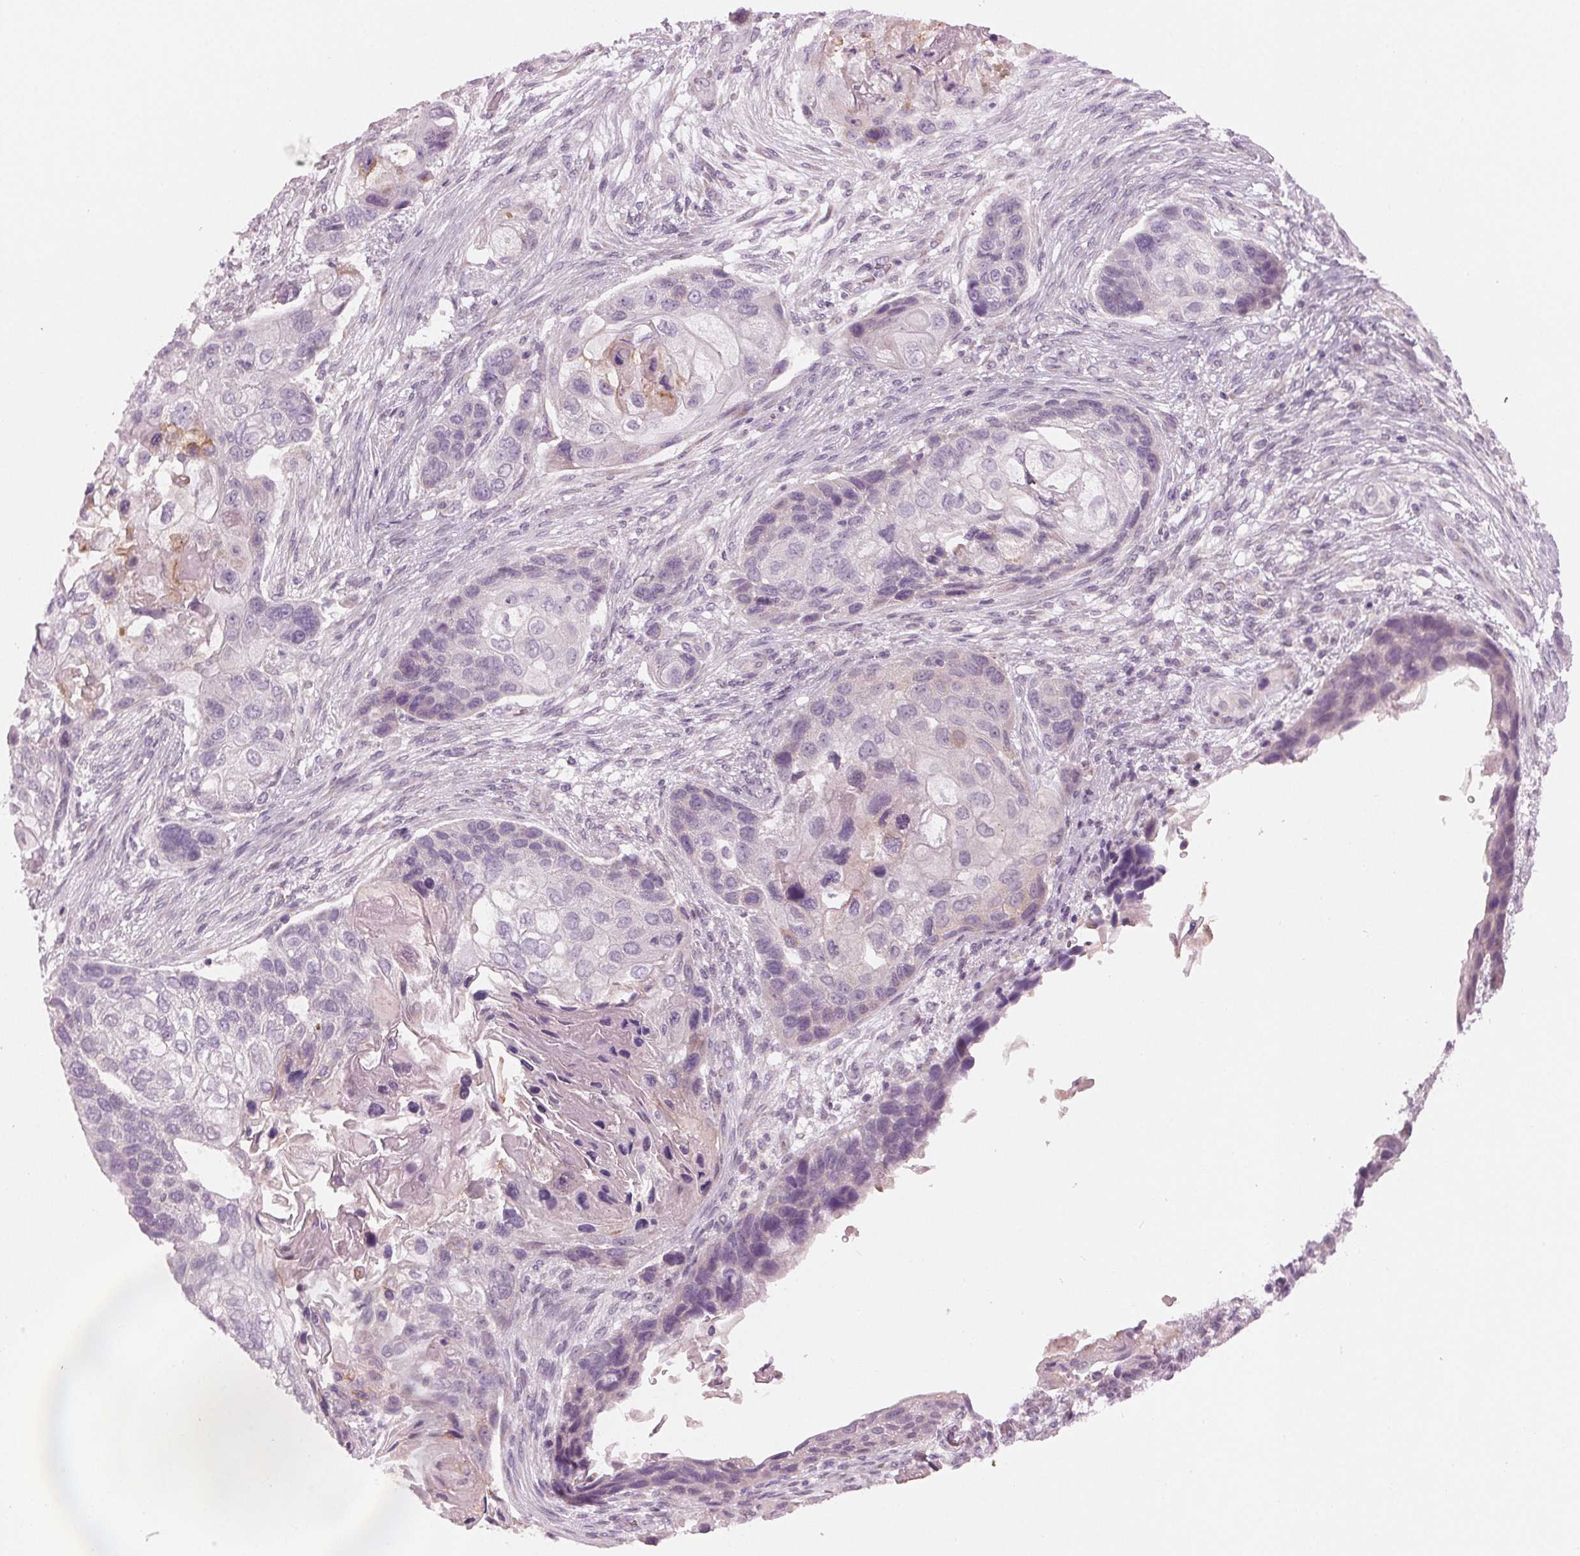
{"staining": {"intensity": "weak", "quantity": "<25%", "location": "cytoplasmic/membranous"}, "tissue": "lung cancer", "cell_type": "Tumor cells", "image_type": "cancer", "snomed": [{"axis": "morphology", "description": "Squamous cell carcinoma, NOS"}, {"axis": "topography", "description": "Lung"}], "caption": "The histopathology image shows no staining of tumor cells in squamous cell carcinoma (lung). (Brightfield microscopy of DAB (3,3'-diaminobenzidine) immunohistochemistry (IHC) at high magnification).", "gene": "PRAP1", "patient": {"sex": "male", "age": 69}}